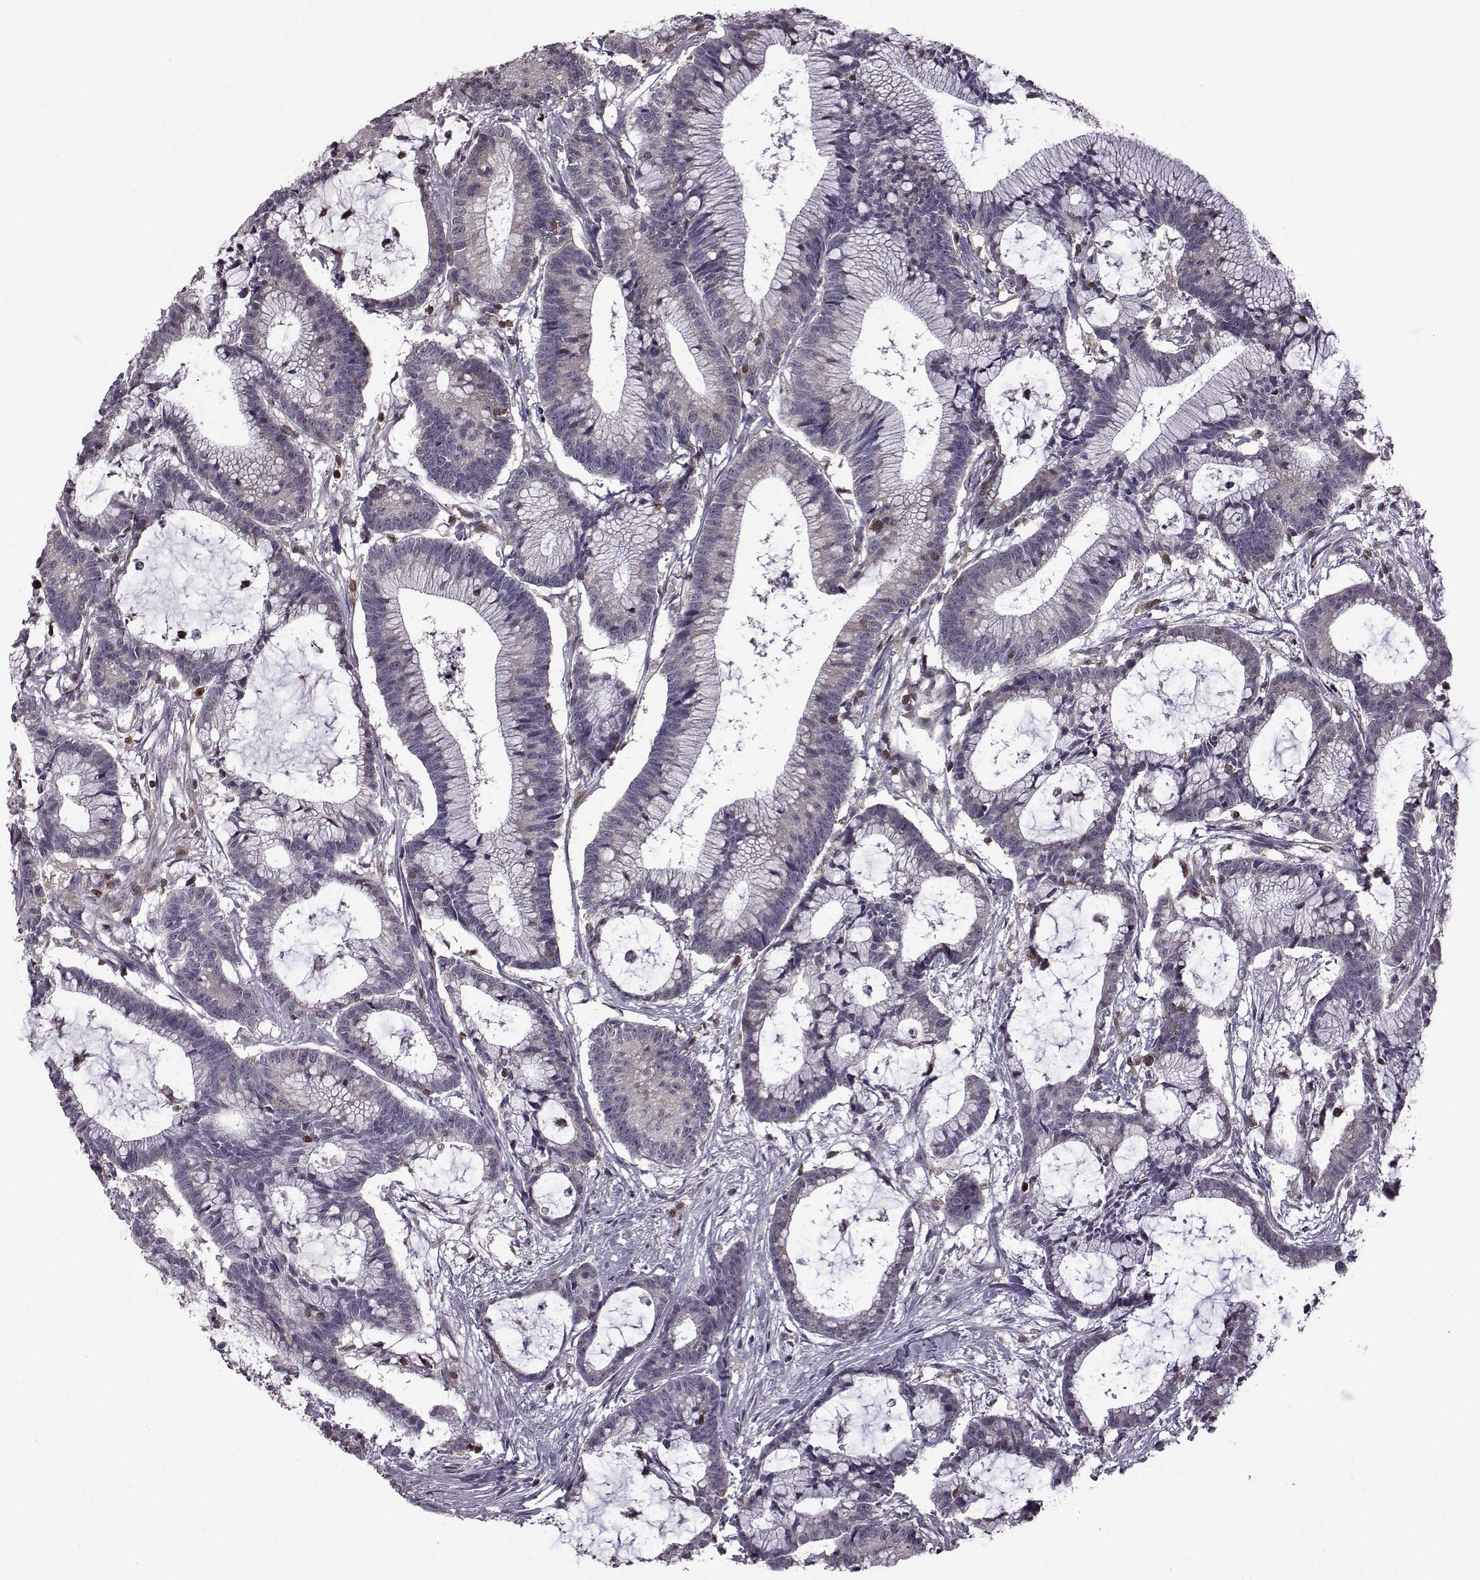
{"staining": {"intensity": "negative", "quantity": "none", "location": "none"}, "tissue": "colorectal cancer", "cell_type": "Tumor cells", "image_type": "cancer", "snomed": [{"axis": "morphology", "description": "Adenocarcinoma, NOS"}, {"axis": "topography", "description": "Colon"}], "caption": "A histopathology image of human colorectal cancer is negative for staining in tumor cells.", "gene": "DOK2", "patient": {"sex": "female", "age": 78}}